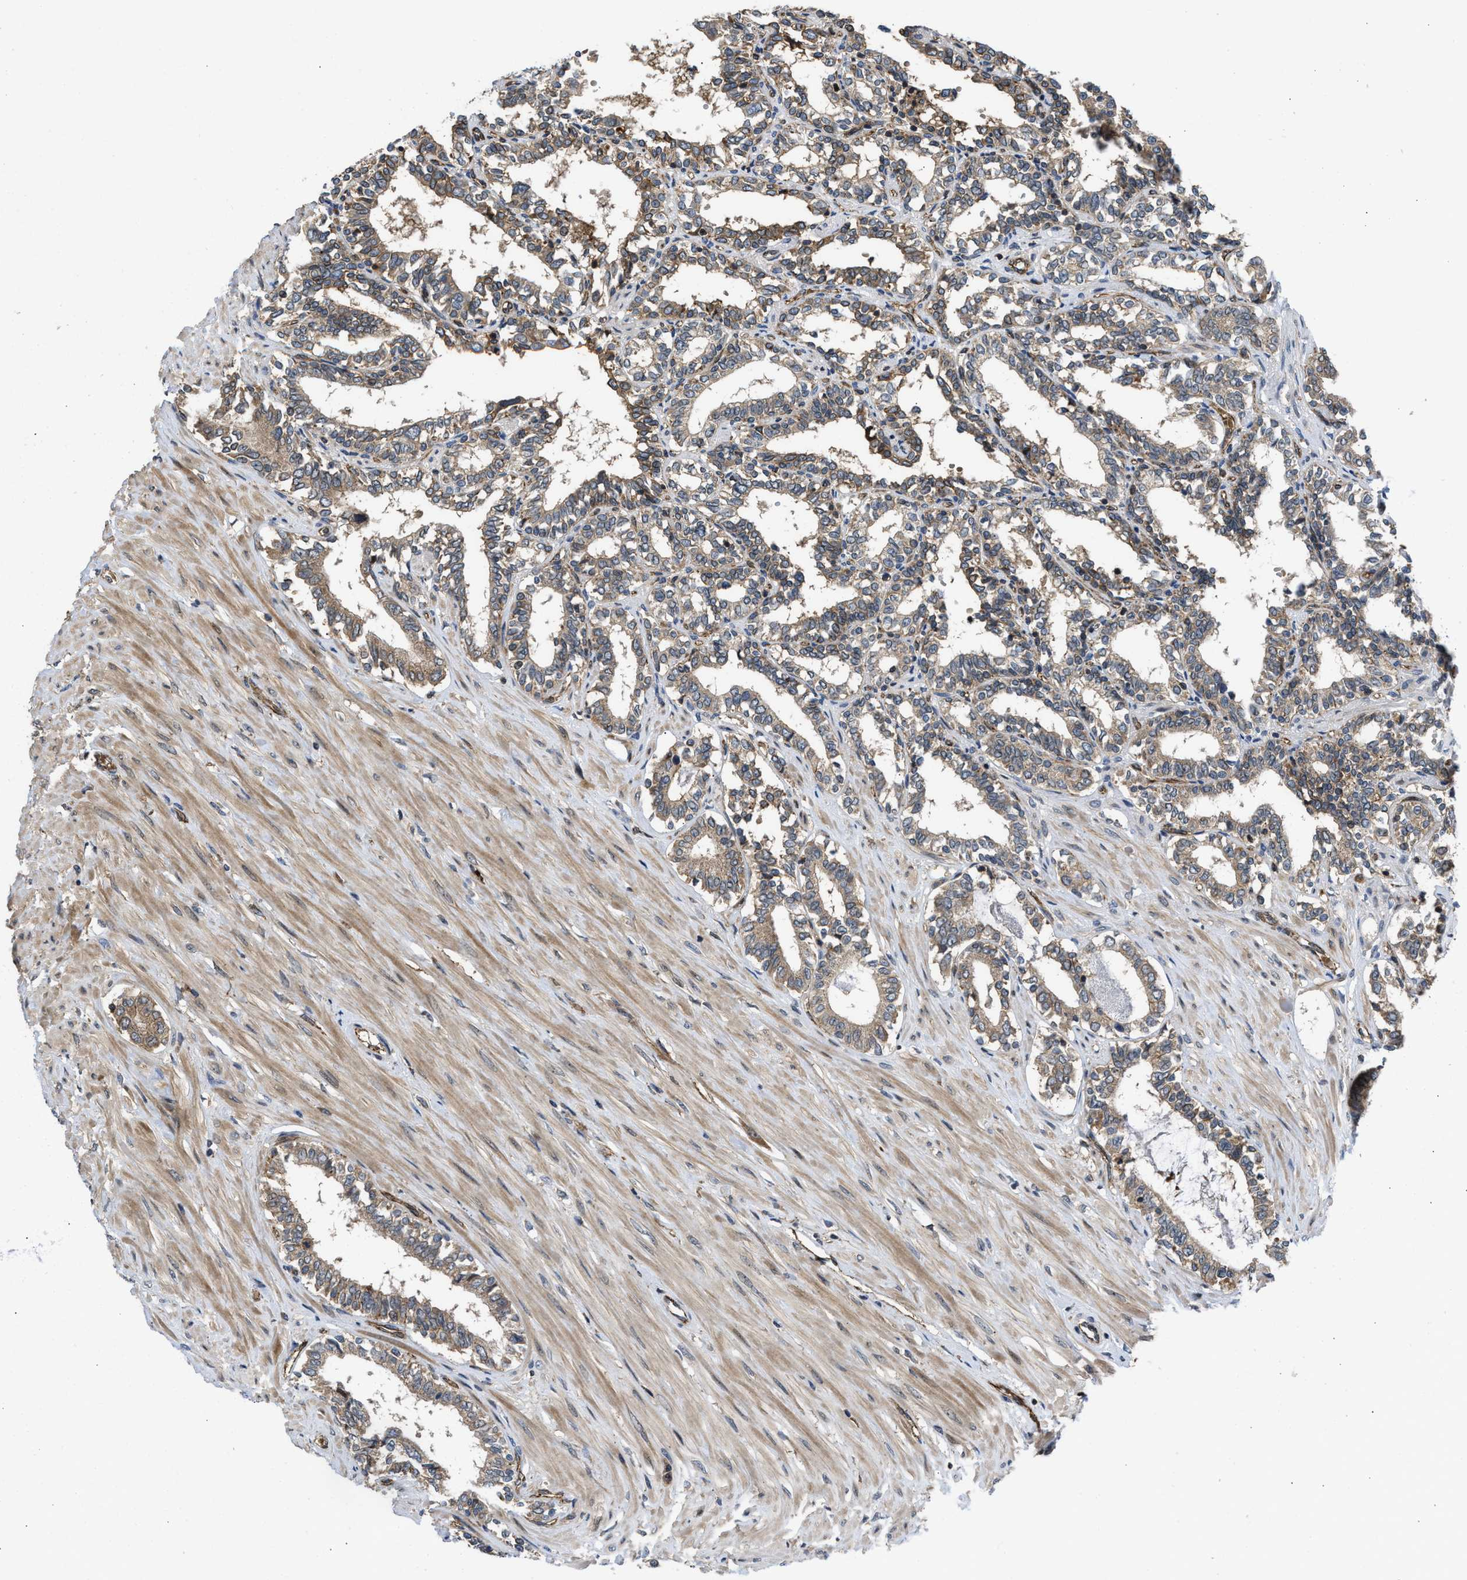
{"staining": {"intensity": "moderate", "quantity": ">75%", "location": "cytoplasmic/membranous"}, "tissue": "seminal vesicle", "cell_type": "Glandular cells", "image_type": "normal", "snomed": [{"axis": "morphology", "description": "Normal tissue, NOS"}, {"axis": "morphology", "description": "Adenocarcinoma, High grade"}, {"axis": "topography", "description": "Prostate"}, {"axis": "topography", "description": "Seminal veicle"}], "caption": "Protein staining by immunohistochemistry displays moderate cytoplasmic/membranous staining in approximately >75% of glandular cells in unremarkable seminal vesicle. The staining is performed using DAB (3,3'-diaminobenzidine) brown chromogen to label protein expression. The nuclei are counter-stained blue using hematoxylin.", "gene": "GPATCH2L", "patient": {"sex": "male", "age": 55}}